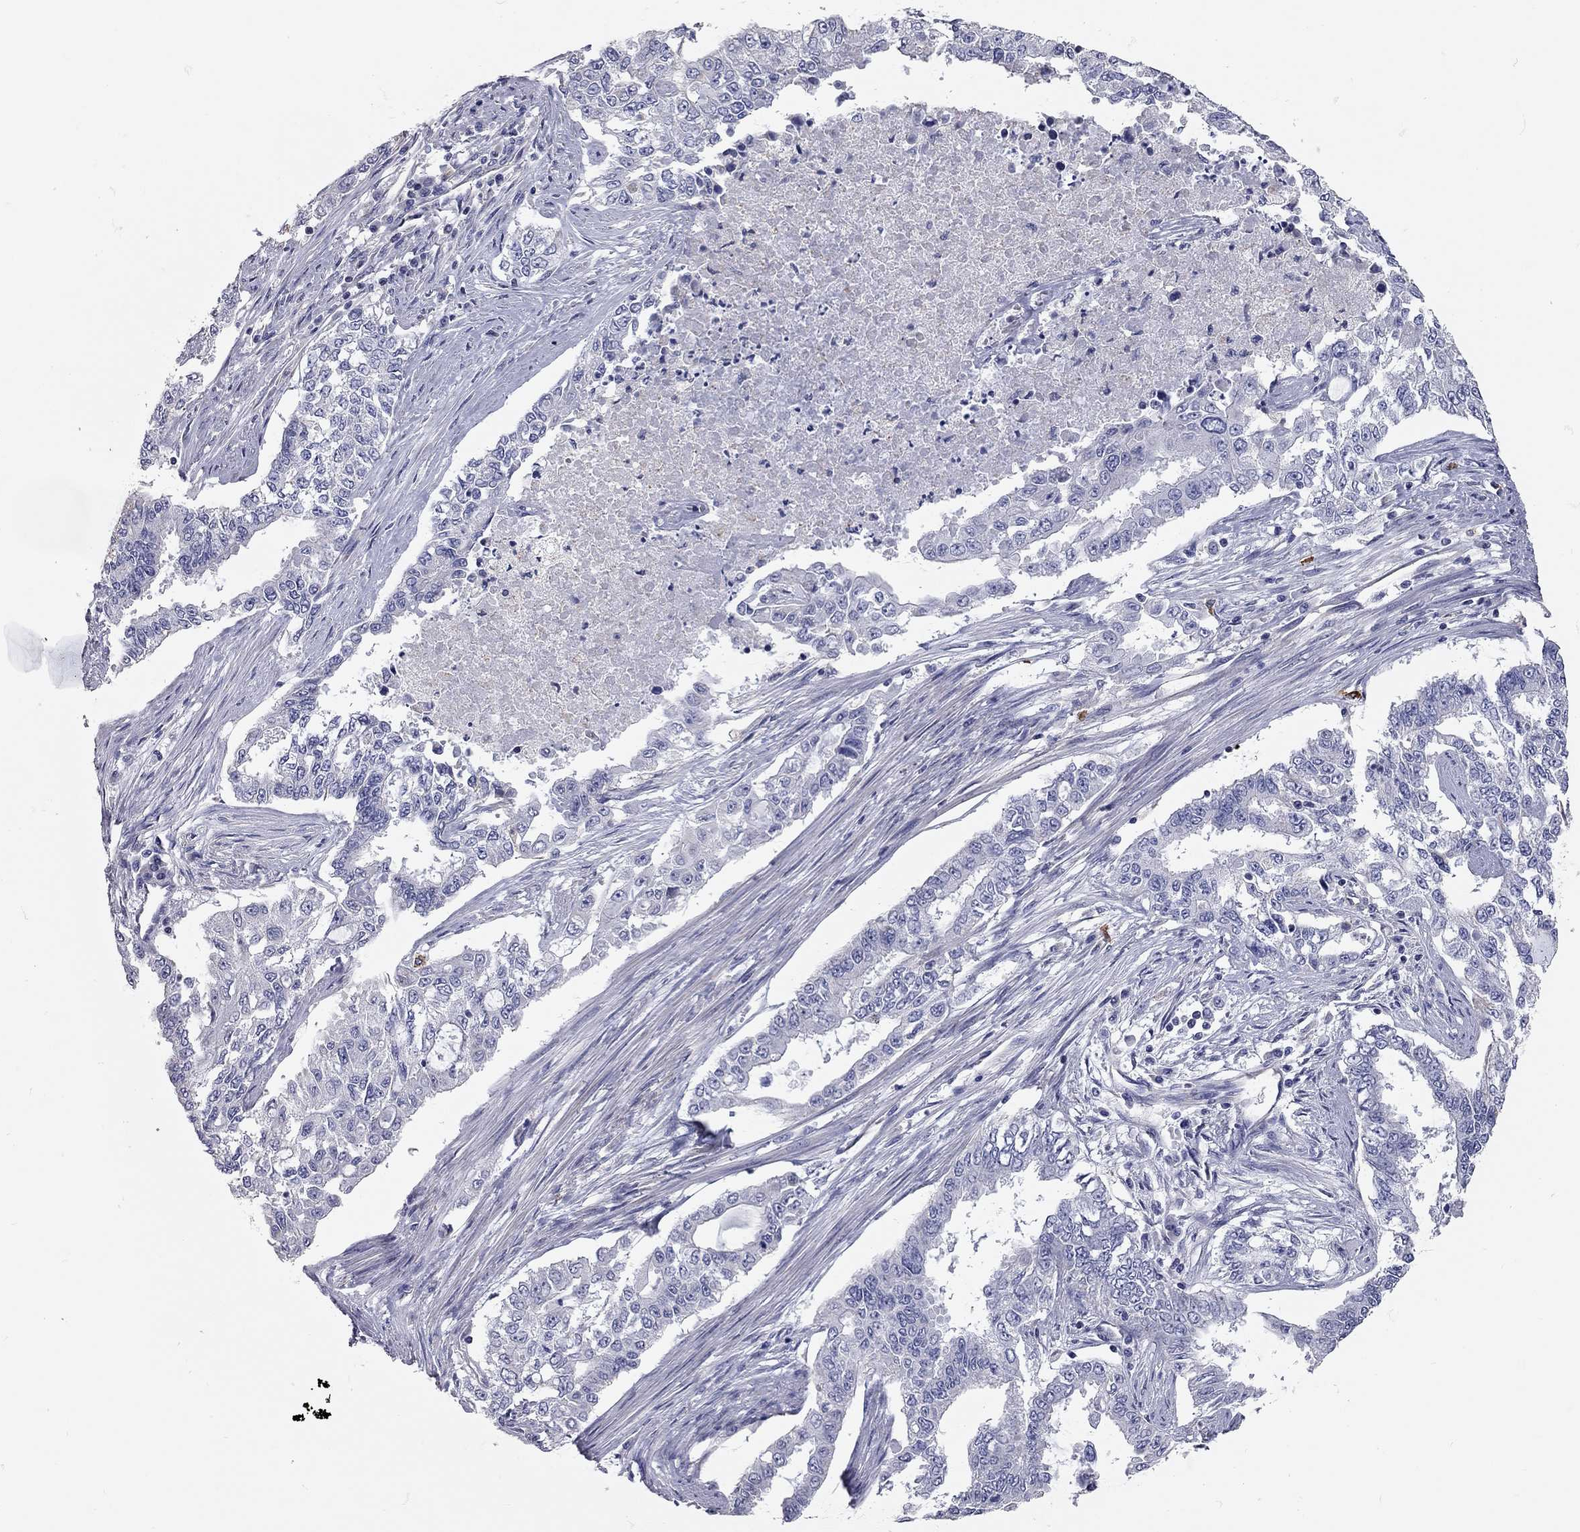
{"staining": {"intensity": "negative", "quantity": "none", "location": "none"}, "tissue": "endometrial cancer", "cell_type": "Tumor cells", "image_type": "cancer", "snomed": [{"axis": "morphology", "description": "Adenocarcinoma, NOS"}, {"axis": "topography", "description": "Uterus"}], "caption": "The micrograph shows no staining of tumor cells in adenocarcinoma (endometrial).", "gene": "C10orf90", "patient": {"sex": "female", "age": 59}}